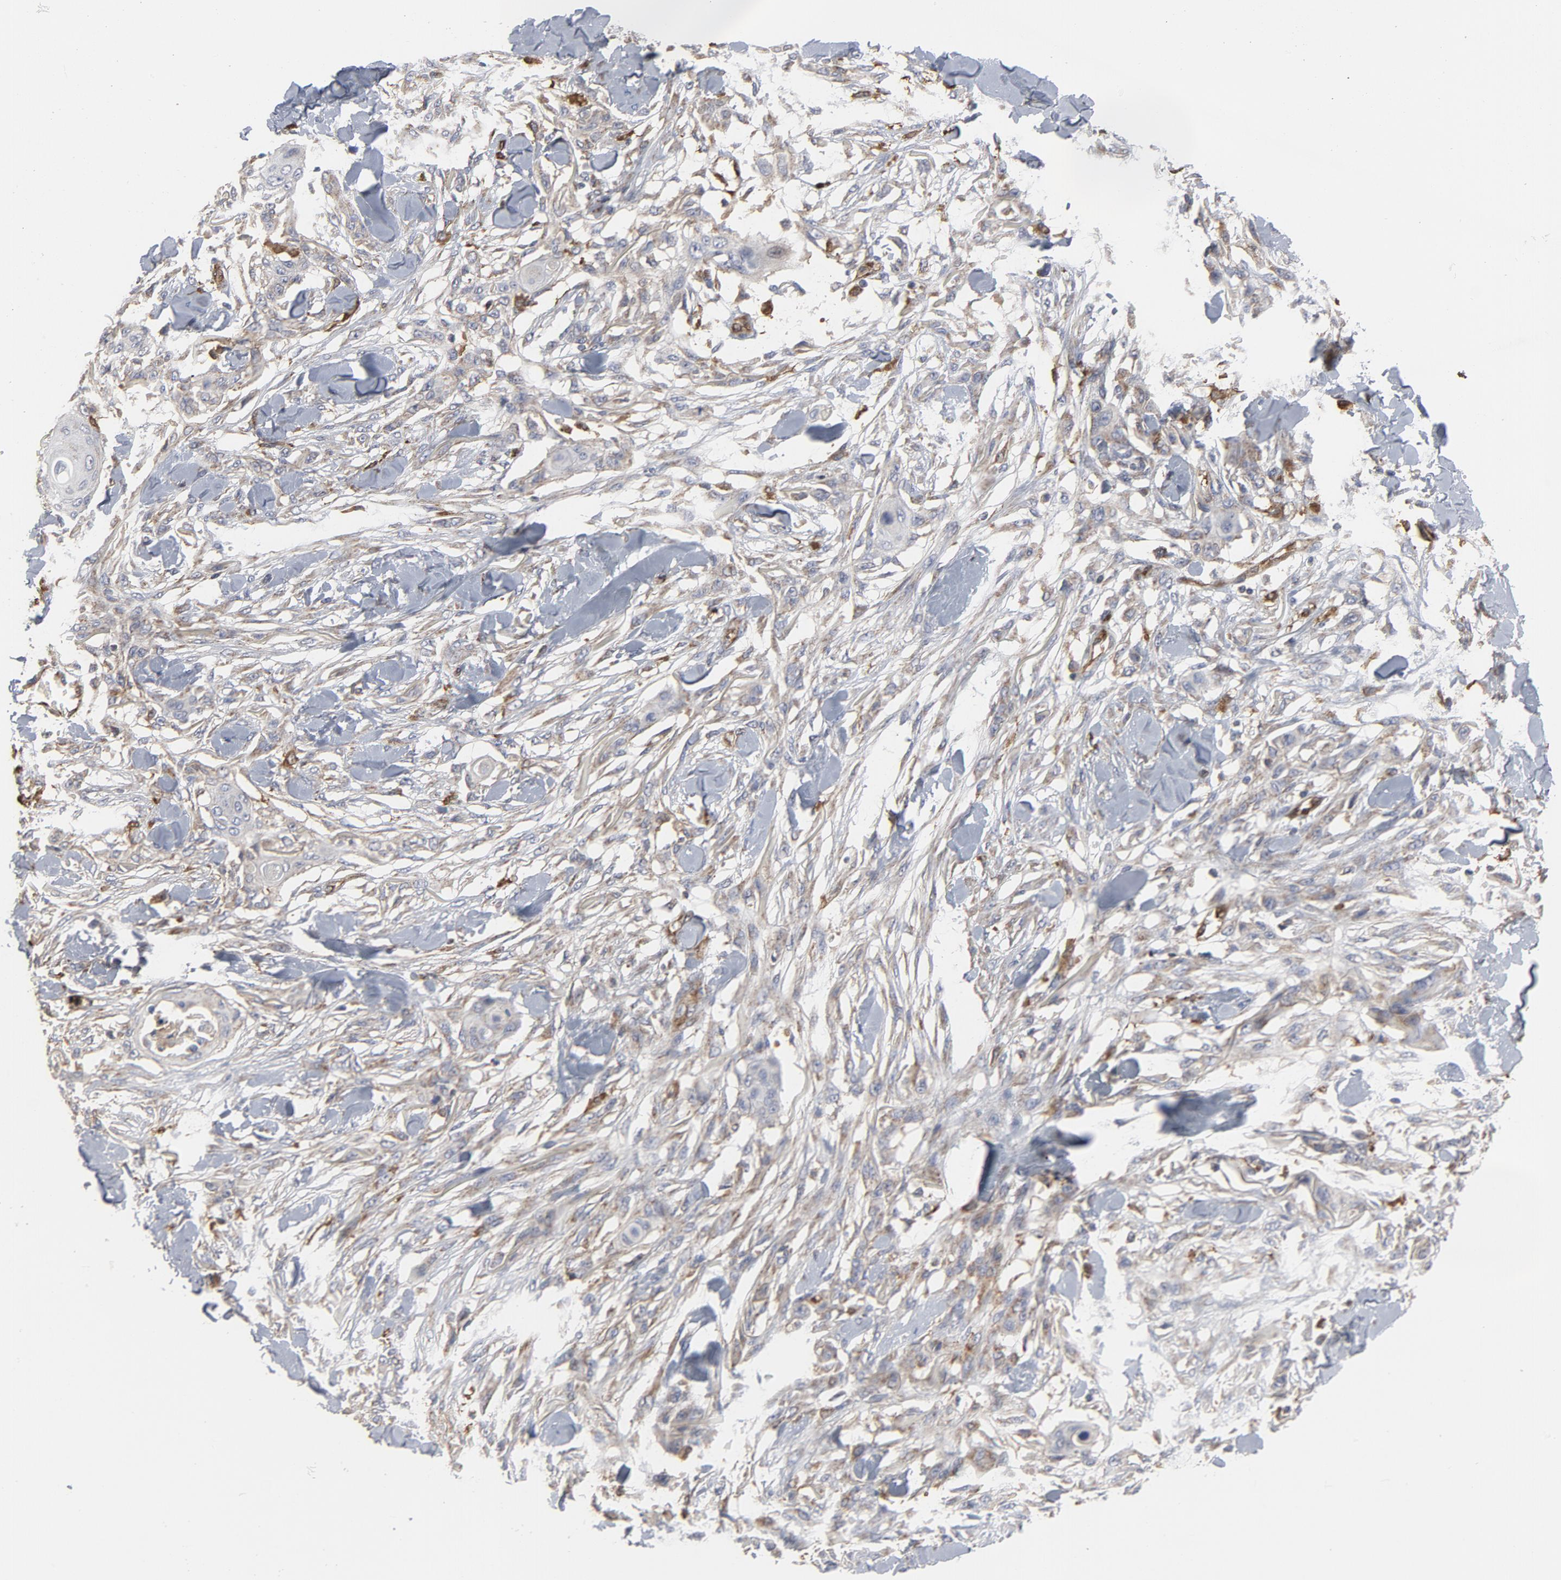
{"staining": {"intensity": "moderate", "quantity": ">75%", "location": "cytoplasmic/membranous"}, "tissue": "skin cancer", "cell_type": "Tumor cells", "image_type": "cancer", "snomed": [{"axis": "morphology", "description": "Normal tissue, NOS"}, {"axis": "morphology", "description": "Squamous cell carcinoma, NOS"}, {"axis": "topography", "description": "Skin"}], "caption": "Protein expression analysis of skin squamous cell carcinoma reveals moderate cytoplasmic/membranous staining in approximately >75% of tumor cells. (IHC, brightfield microscopy, high magnification).", "gene": "RAPGEF4", "patient": {"sex": "female", "age": 59}}